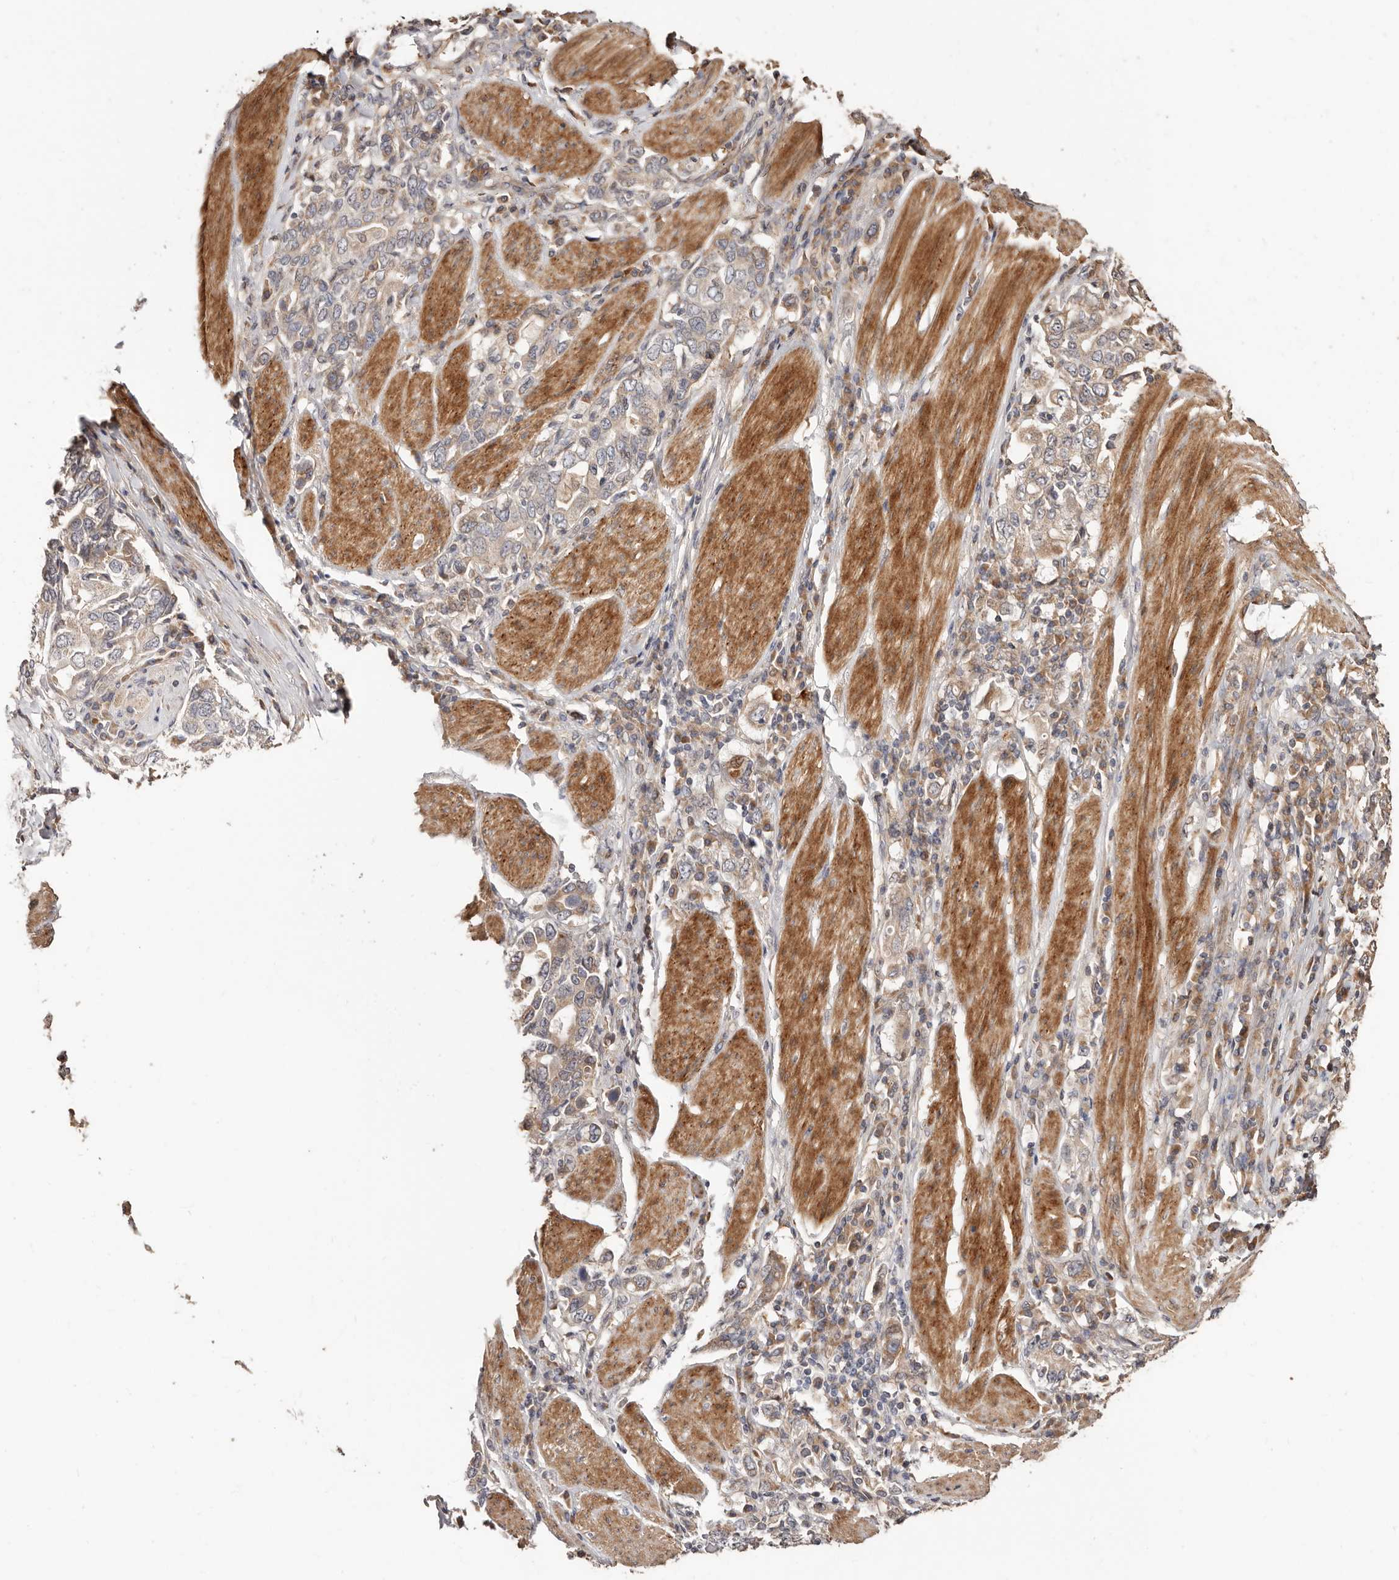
{"staining": {"intensity": "weak", "quantity": "25%-75%", "location": "cytoplasmic/membranous"}, "tissue": "stomach cancer", "cell_type": "Tumor cells", "image_type": "cancer", "snomed": [{"axis": "morphology", "description": "Adenocarcinoma, NOS"}, {"axis": "topography", "description": "Stomach, upper"}], "caption": "A high-resolution photomicrograph shows immunohistochemistry staining of adenocarcinoma (stomach), which exhibits weak cytoplasmic/membranous staining in about 25%-75% of tumor cells. (Brightfield microscopy of DAB IHC at high magnification).", "gene": "APOL6", "patient": {"sex": "male", "age": 62}}